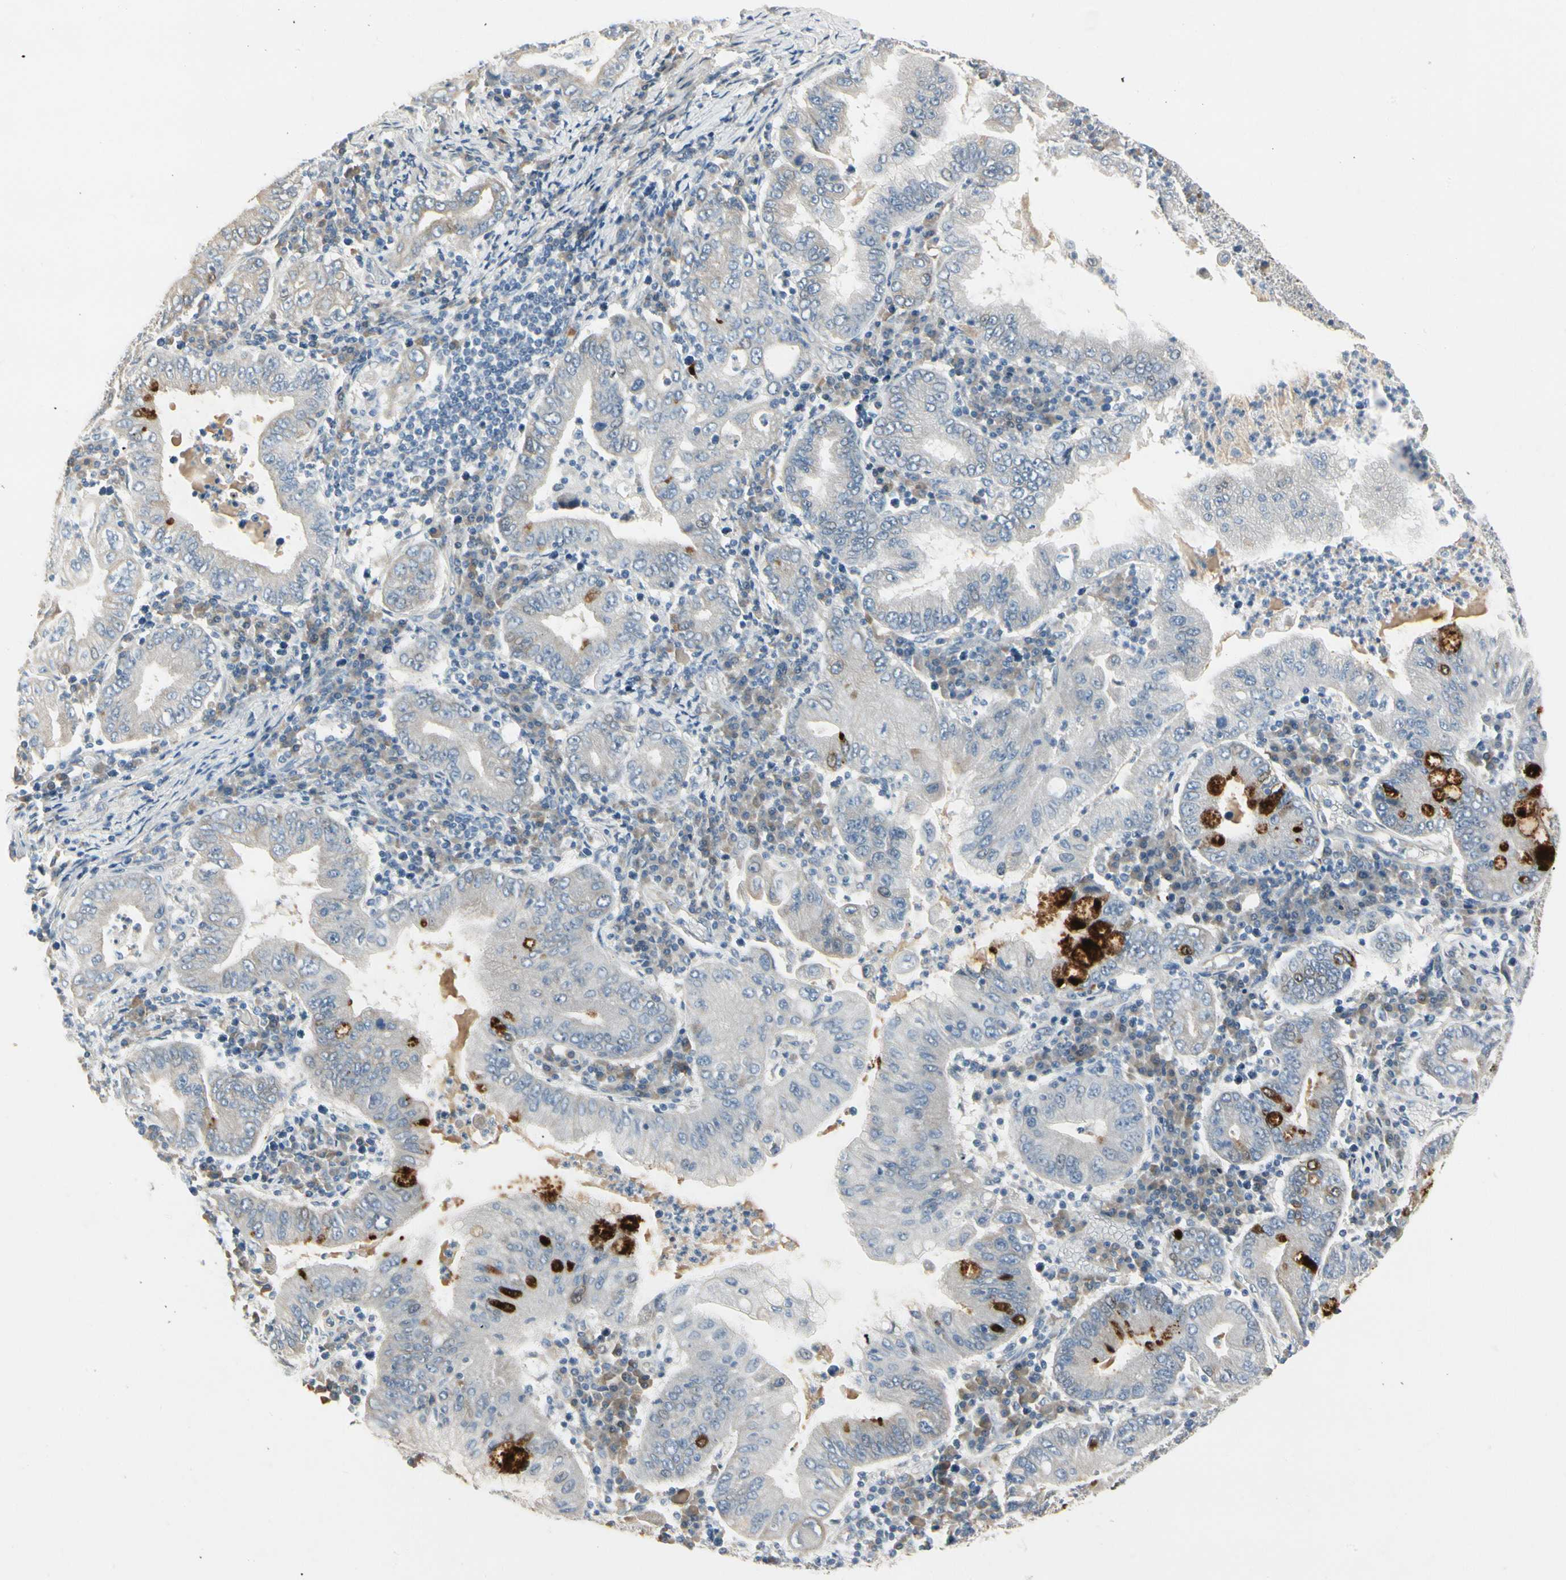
{"staining": {"intensity": "strong", "quantity": "<25%", "location": "cytoplasmic/membranous"}, "tissue": "stomach cancer", "cell_type": "Tumor cells", "image_type": "cancer", "snomed": [{"axis": "morphology", "description": "Normal tissue, NOS"}, {"axis": "morphology", "description": "Adenocarcinoma, NOS"}, {"axis": "topography", "description": "Esophagus"}, {"axis": "topography", "description": "Stomach, upper"}, {"axis": "topography", "description": "Peripheral nerve tissue"}], "caption": "Immunohistochemistry (IHC) of stomach adenocarcinoma exhibits medium levels of strong cytoplasmic/membranous expression in approximately <25% of tumor cells.", "gene": "SPINK4", "patient": {"sex": "male", "age": 62}}